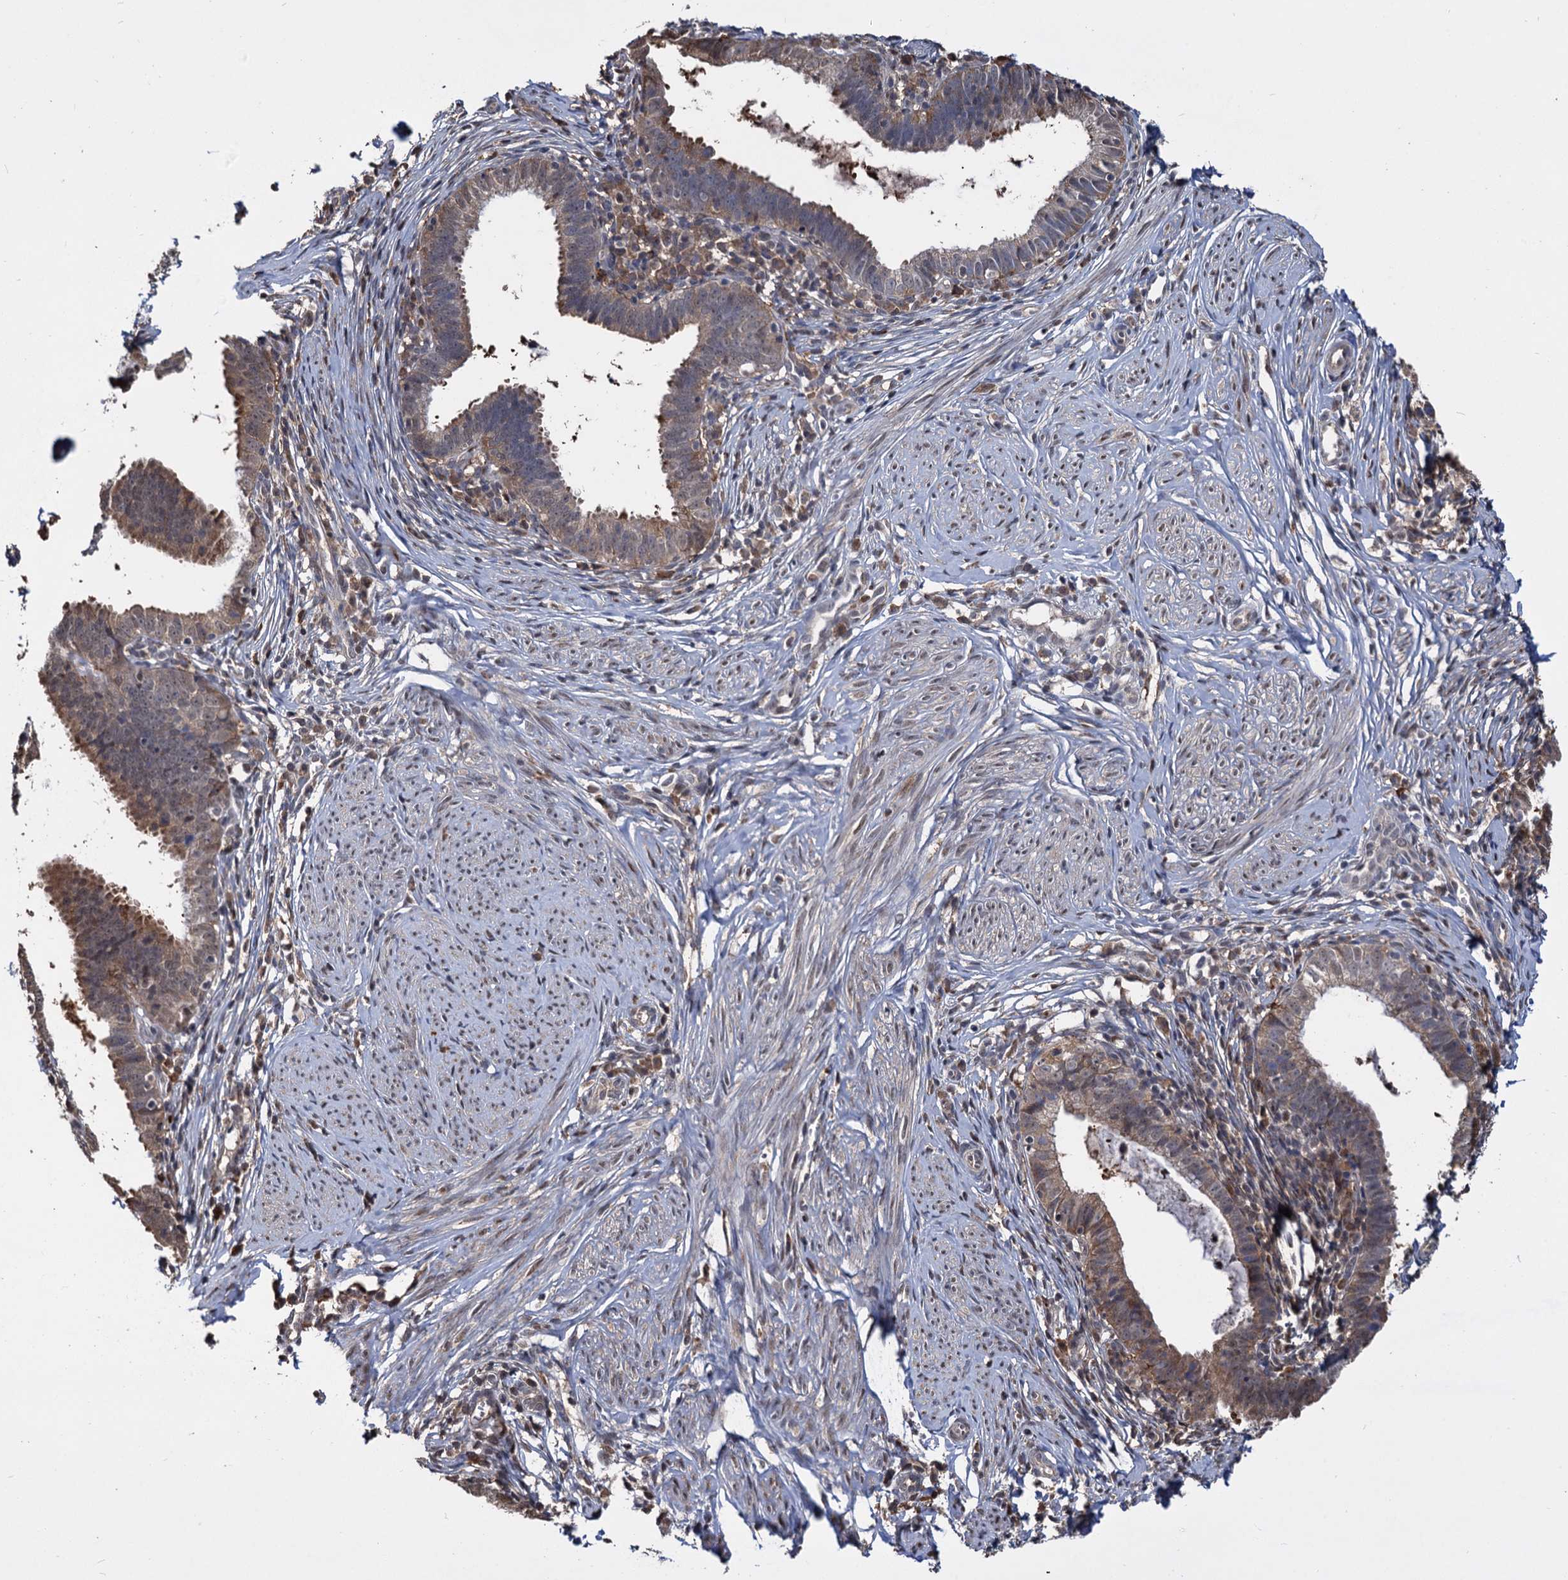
{"staining": {"intensity": "moderate", "quantity": "25%-75%", "location": "cytoplasmic/membranous,nuclear"}, "tissue": "cervical cancer", "cell_type": "Tumor cells", "image_type": "cancer", "snomed": [{"axis": "morphology", "description": "Adenocarcinoma, NOS"}, {"axis": "topography", "description": "Cervix"}], "caption": "Protein staining exhibits moderate cytoplasmic/membranous and nuclear staining in about 25%-75% of tumor cells in cervical cancer.", "gene": "PSMD4", "patient": {"sex": "female", "age": 36}}